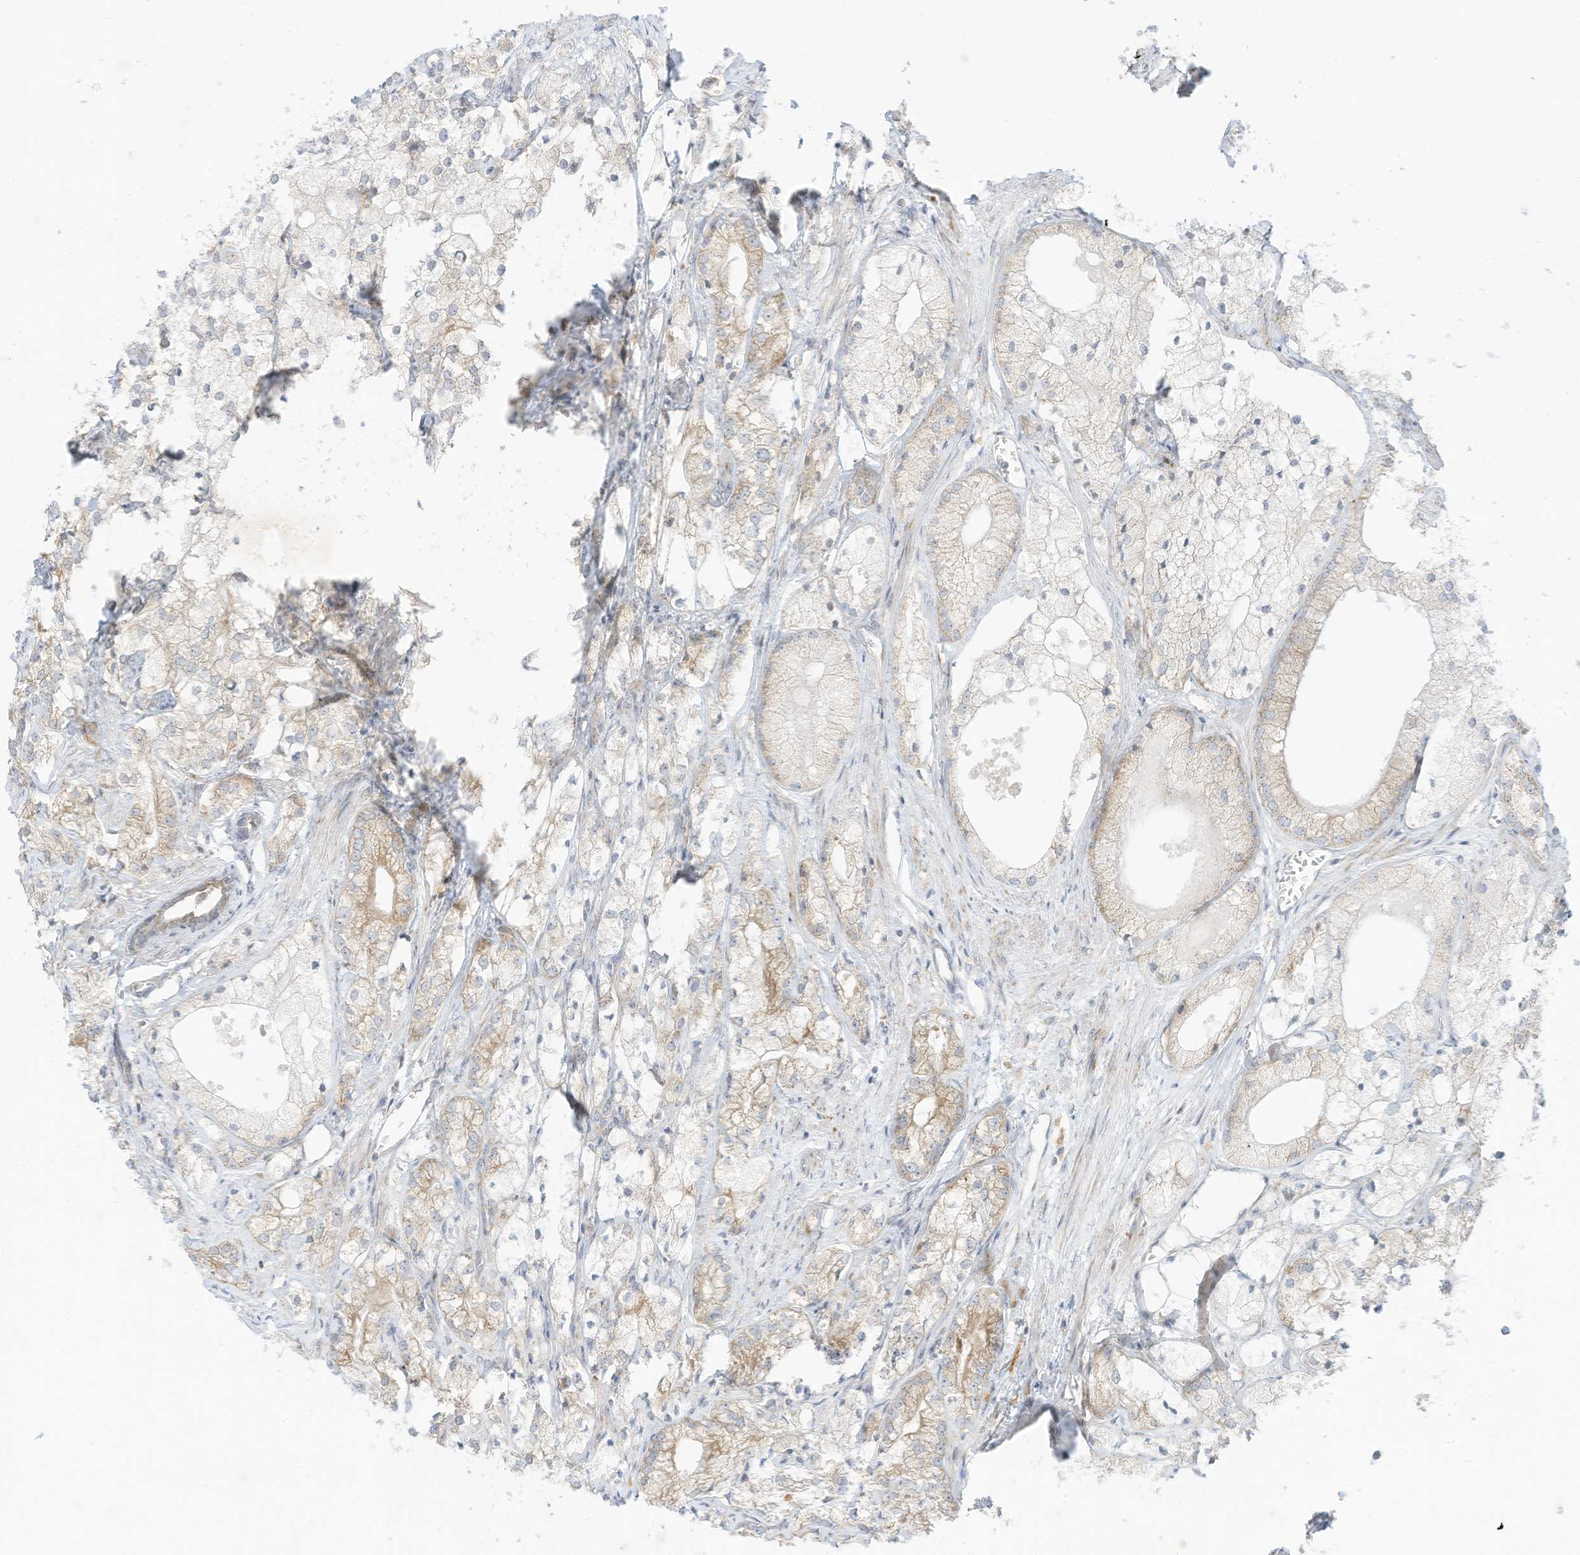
{"staining": {"intensity": "weak", "quantity": "<25%", "location": "cytoplasmic/membranous"}, "tissue": "prostate cancer", "cell_type": "Tumor cells", "image_type": "cancer", "snomed": [{"axis": "morphology", "description": "Adenocarcinoma, Low grade"}, {"axis": "topography", "description": "Prostate"}], "caption": "Immunohistochemical staining of prostate adenocarcinoma (low-grade) shows no significant positivity in tumor cells. (DAB immunohistochemistry (IHC) with hematoxylin counter stain).", "gene": "EDF1", "patient": {"sex": "male", "age": 69}}